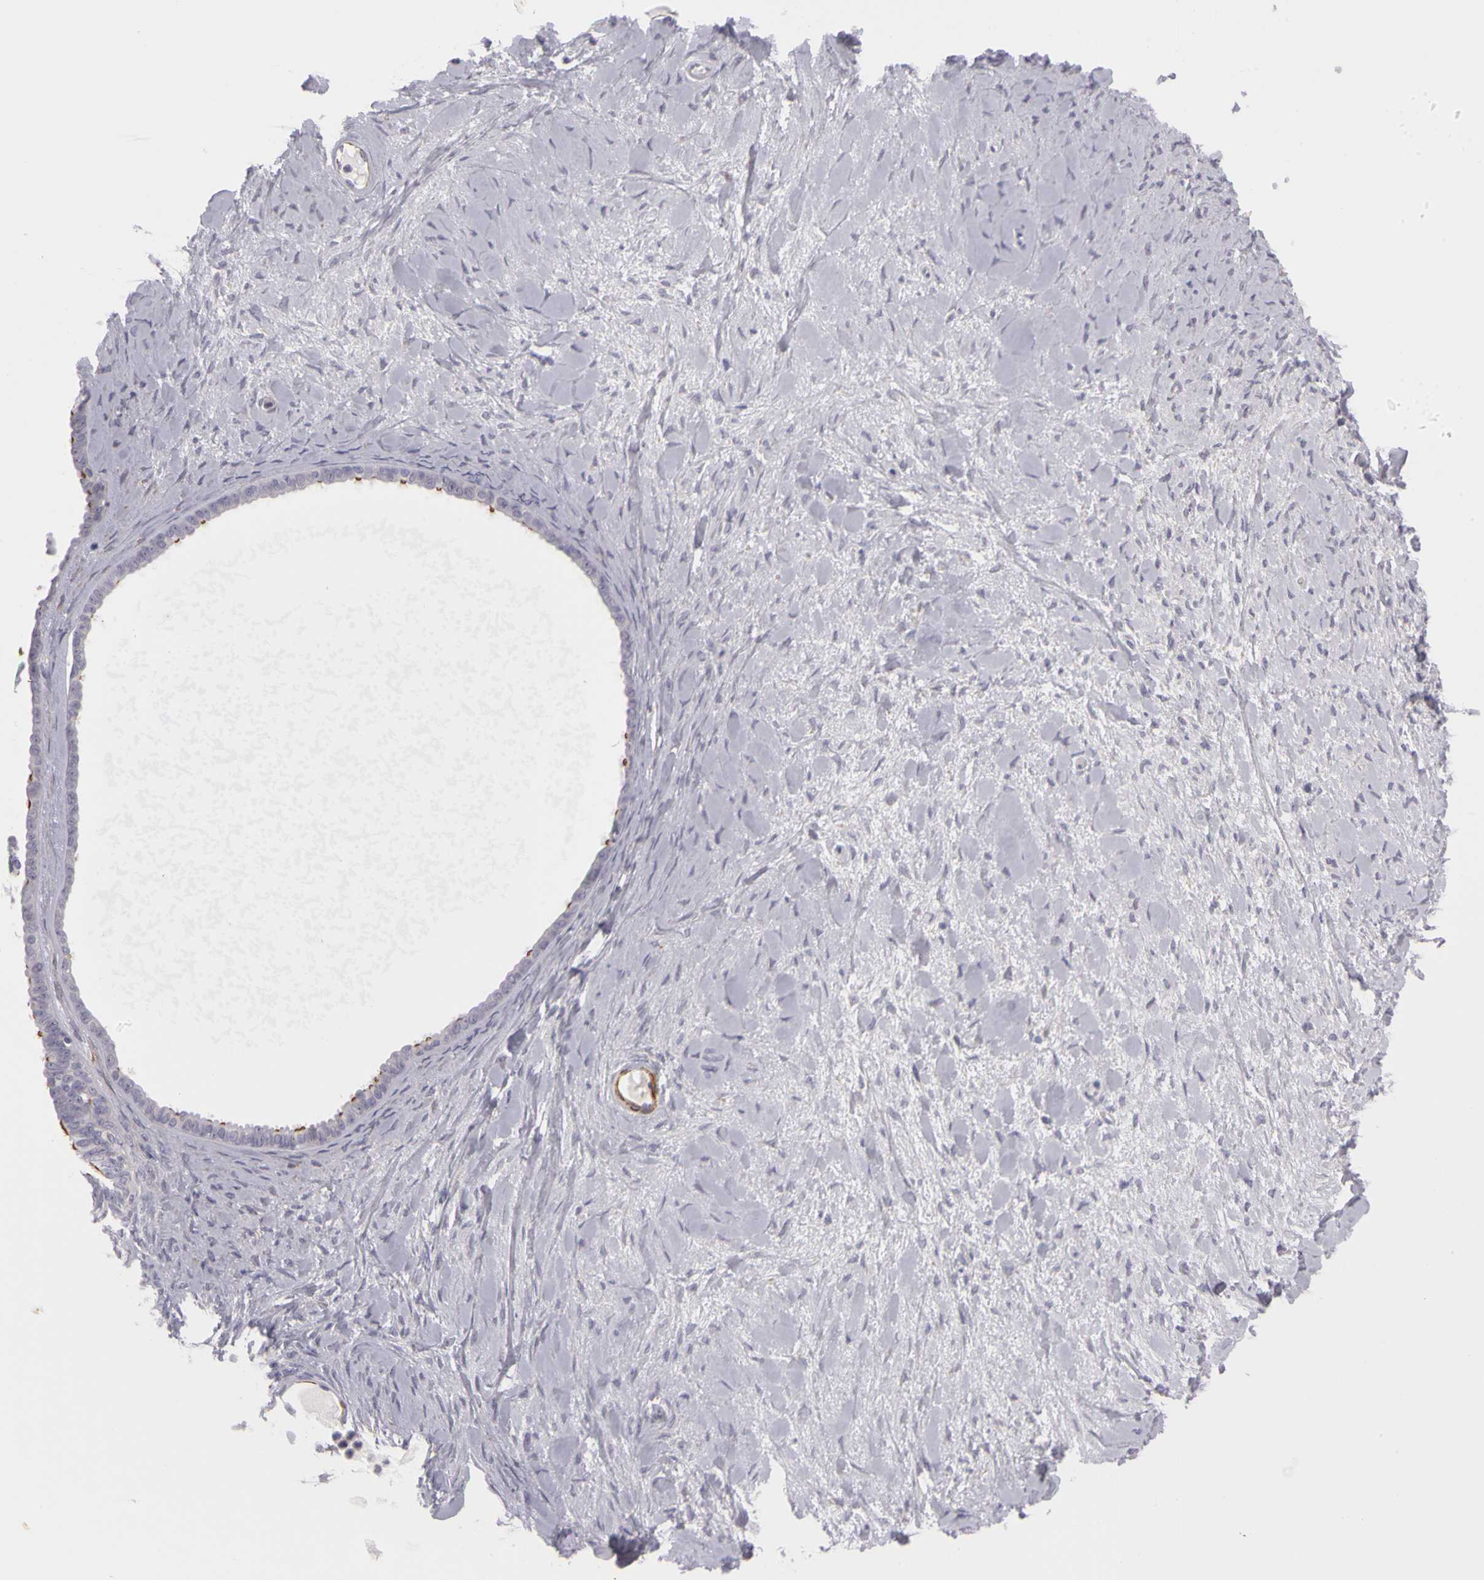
{"staining": {"intensity": "moderate", "quantity": "25%-75%", "location": "cytoplasmic/membranous"}, "tissue": "ovarian cancer", "cell_type": "Tumor cells", "image_type": "cancer", "snomed": [{"axis": "morphology", "description": "Cystadenocarcinoma, serous, NOS"}, {"axis": "topography", "description": "Ovary"}], "caption": "Human ovarian serous cystadenocarcinoma stained for a protein (brown) exhibits moderate cytoplasmic/membranous positive expression in about 25%-75% of tumor cells.", "gene": "CNTN2", "patient": {"sex": "female", "age": 71}}